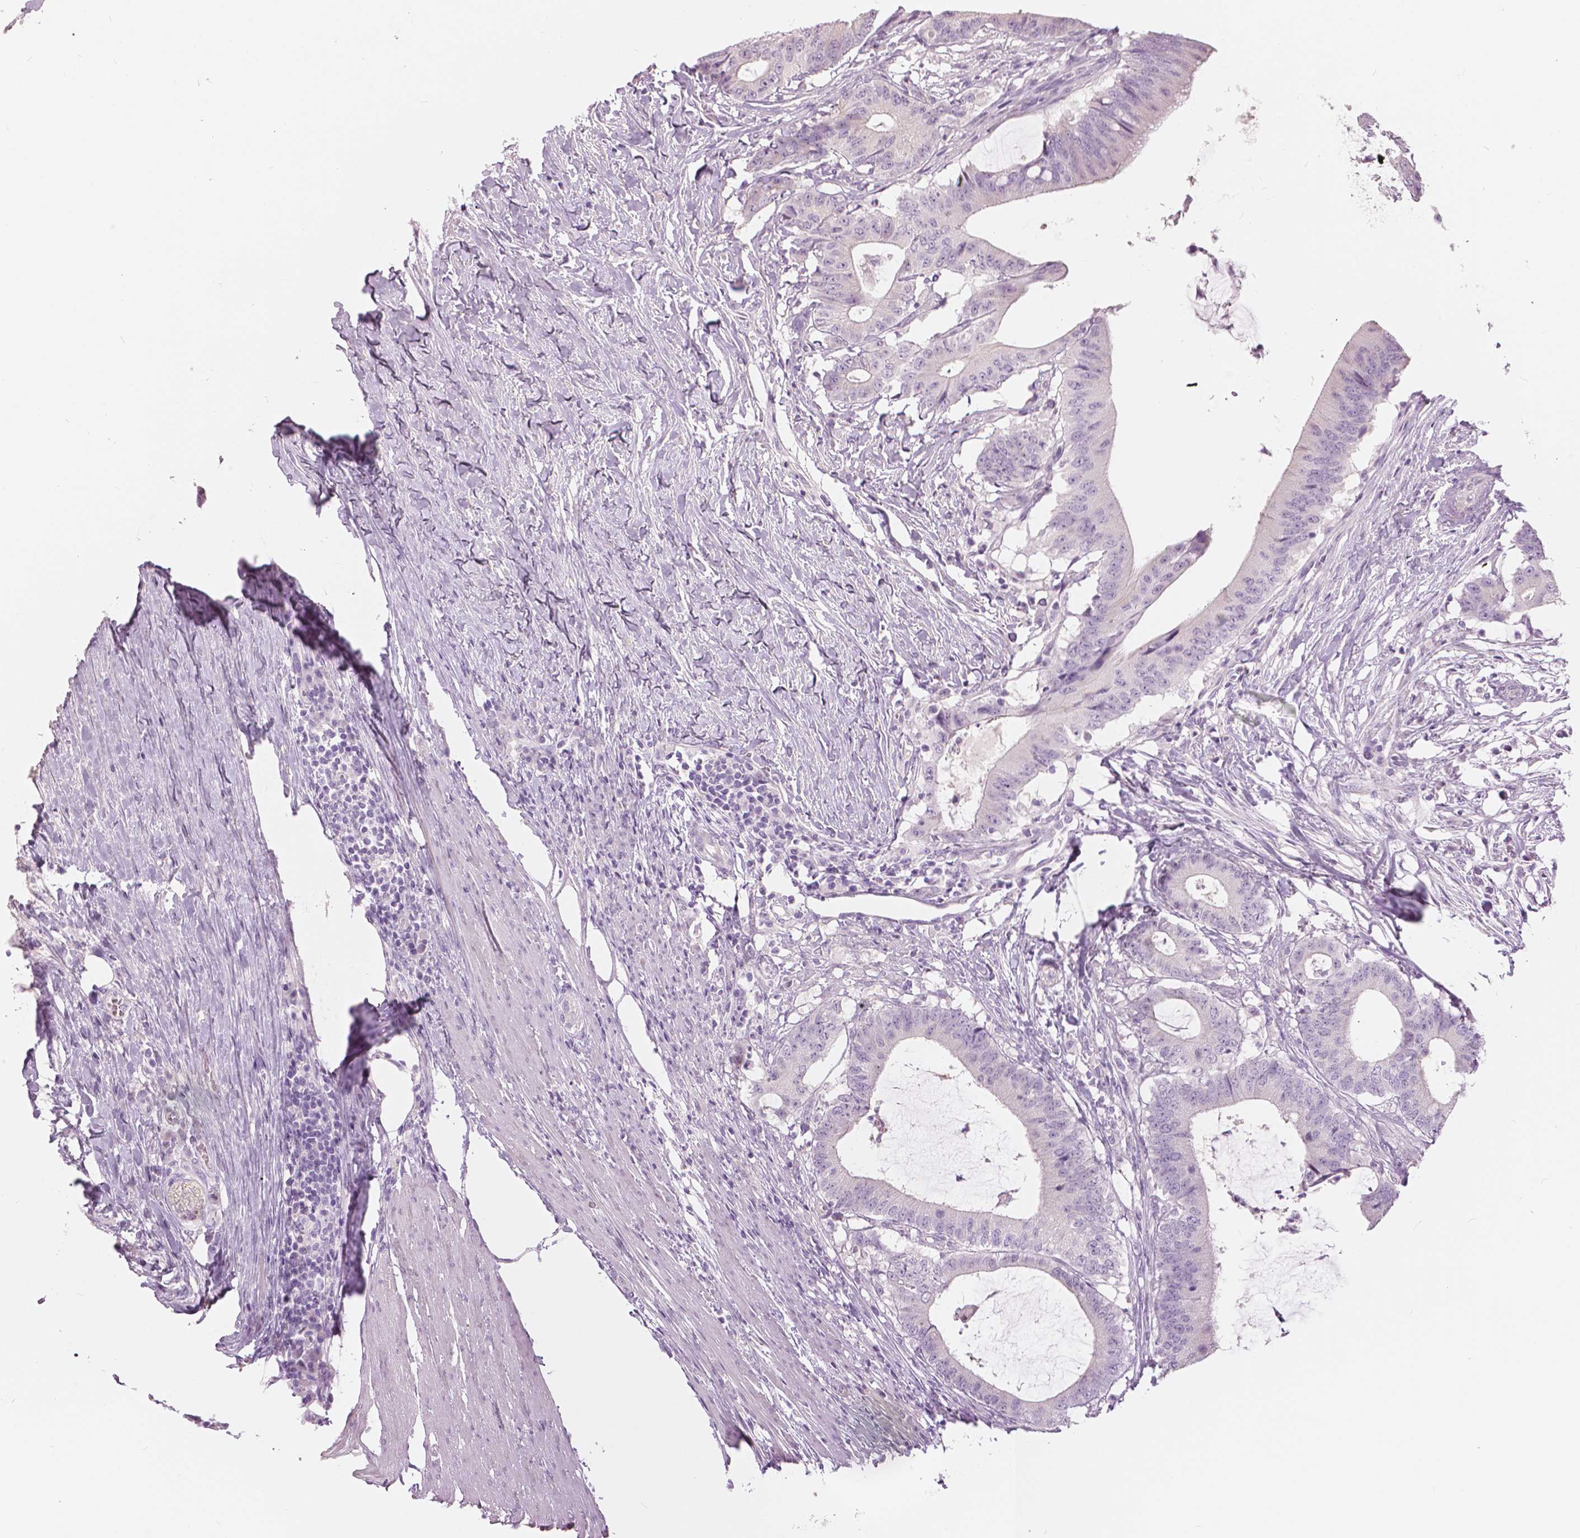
{"staining": {"intensity": "negative", "quantity": "none", "location": "none"}, "tissue": "colorectal cancer", "cell_type": "Tumor cells", "image_type": "cancer", "snomed": [{"axis": "morphology", "description": "Adenocarcinoma, NOS"}, {"axis": "topography", "description": "Colon"}], "caption": "Protein analysis of colorectal cancer (adenocarcinoma) reveals no significant expression in tumor cells.", "gene": "SLC24A1", "patient": {"sex": "female", "age": 43}}